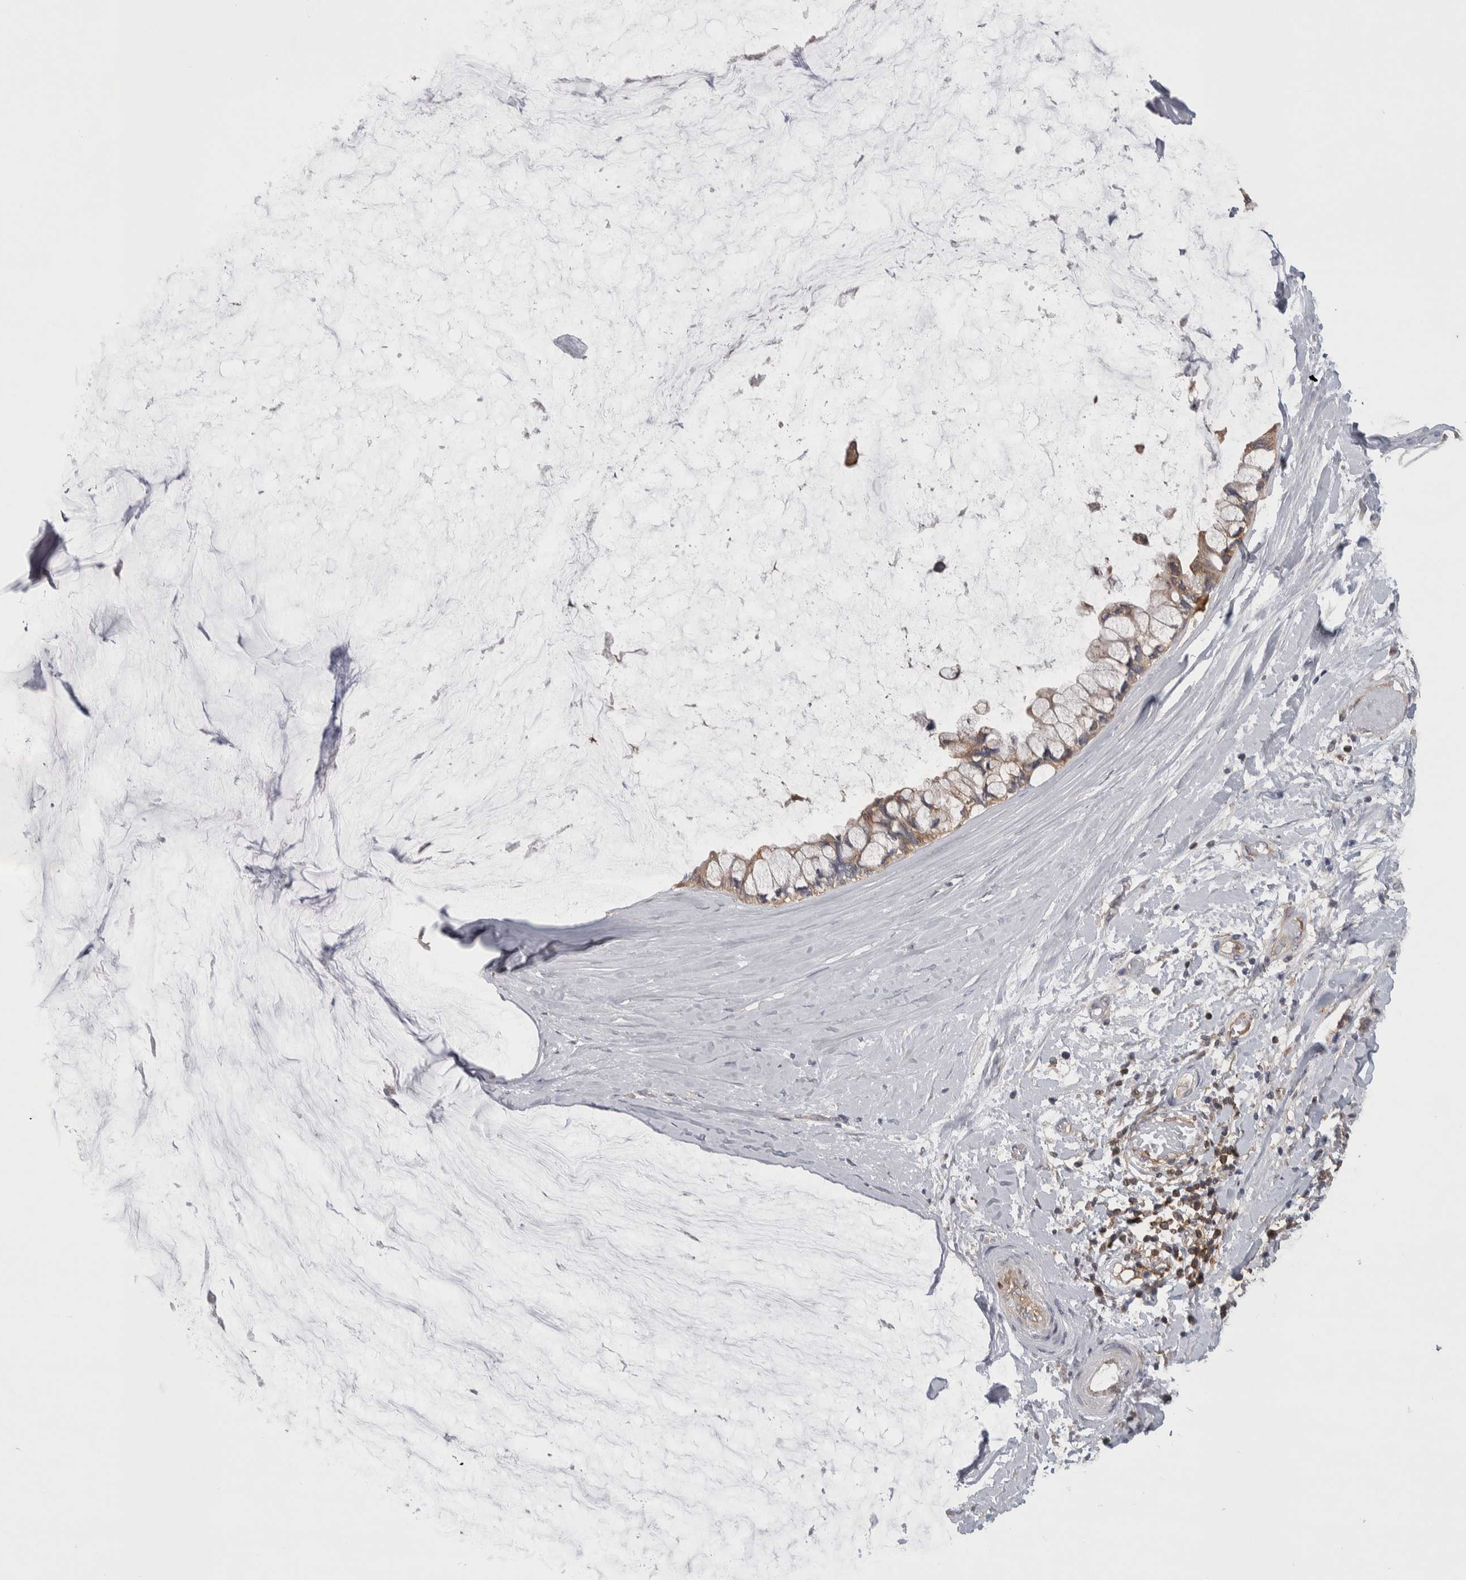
{"staining": {"intensity": "moderate", "quantity": ">75%", "location": "cytoplasmic/membranous"}, "tissue": "ovarian cancer", "cell_type": "Tumor cells", "image_type": "cancer", "snomed": [{"axis": "morphology", "description": "Cystadenocarcinoma, mucinous, NOS"}, {"axis": "topography", "description": "Ovary"}], "caption": "Brown immunohistochemical staining in human ovarian cancer (mucinous cystadenocarcinoma) exhibits moderate cytoplasmic/membranous expression in about >75% of tumor cells. The staining is performed using DAB brown chromogen to label protein expression. The nuclei are counter-stained blue using hematoxylin.", "gene": "NFKB2", "patient": {"sex": "female", "age": 39}}